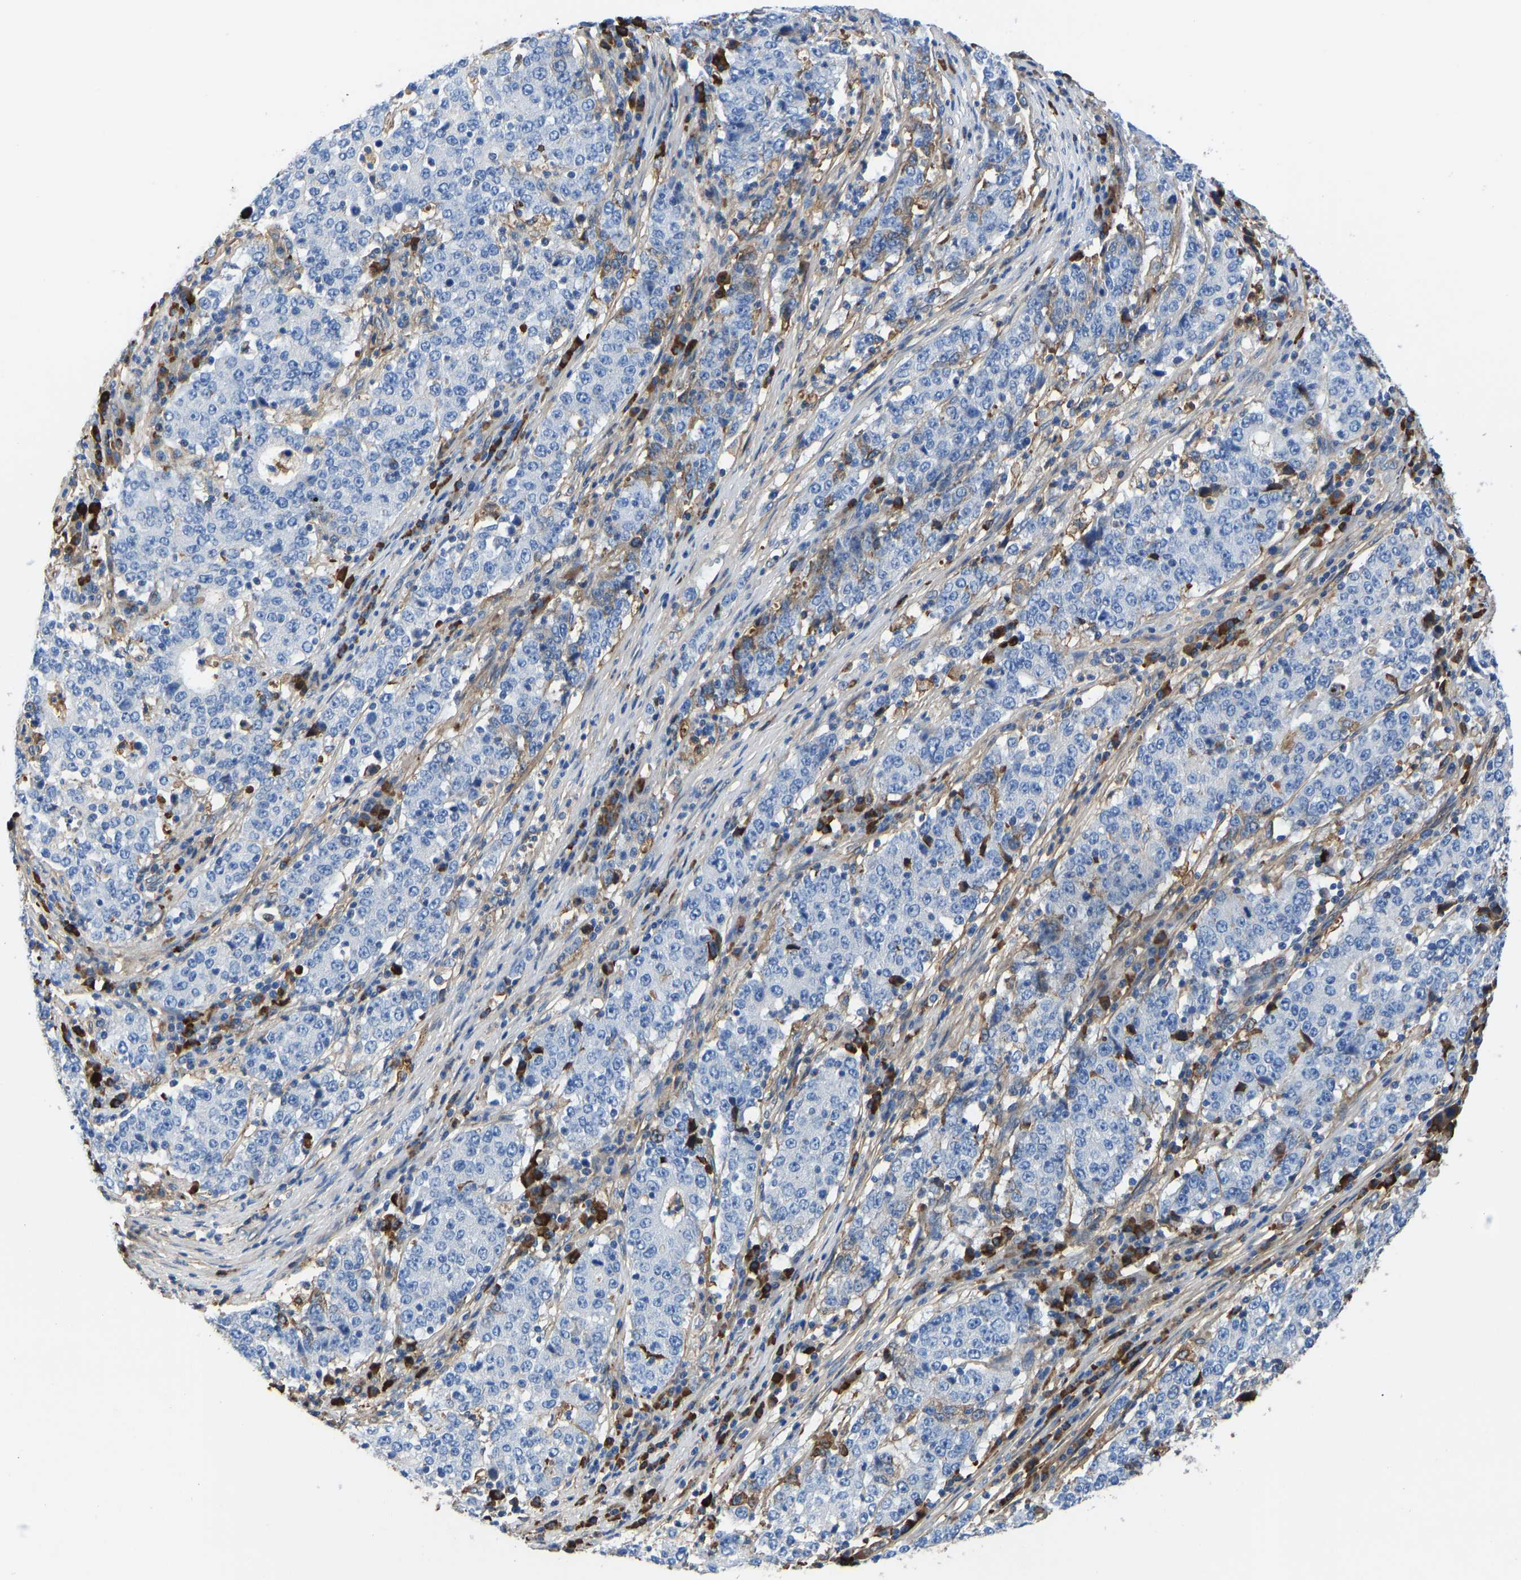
{"staining": {"intensity": "negative", "quantity": "none", "location": "none"}, "tissue": "stomach cancer", "cell_type": "Tumor cells", "image_type": "cancer", "snomed": [{"axis": "morphology", "description": "Adenocarcinoma, NOS"}, {"axis": "topography", "description": "Stomach"}], "caption": "An image of stomach cancer stained for a protein shows no brown staining in tumor cells.", "gene": "HSPG2", "patient": {"sex": "male", "age": 59}}